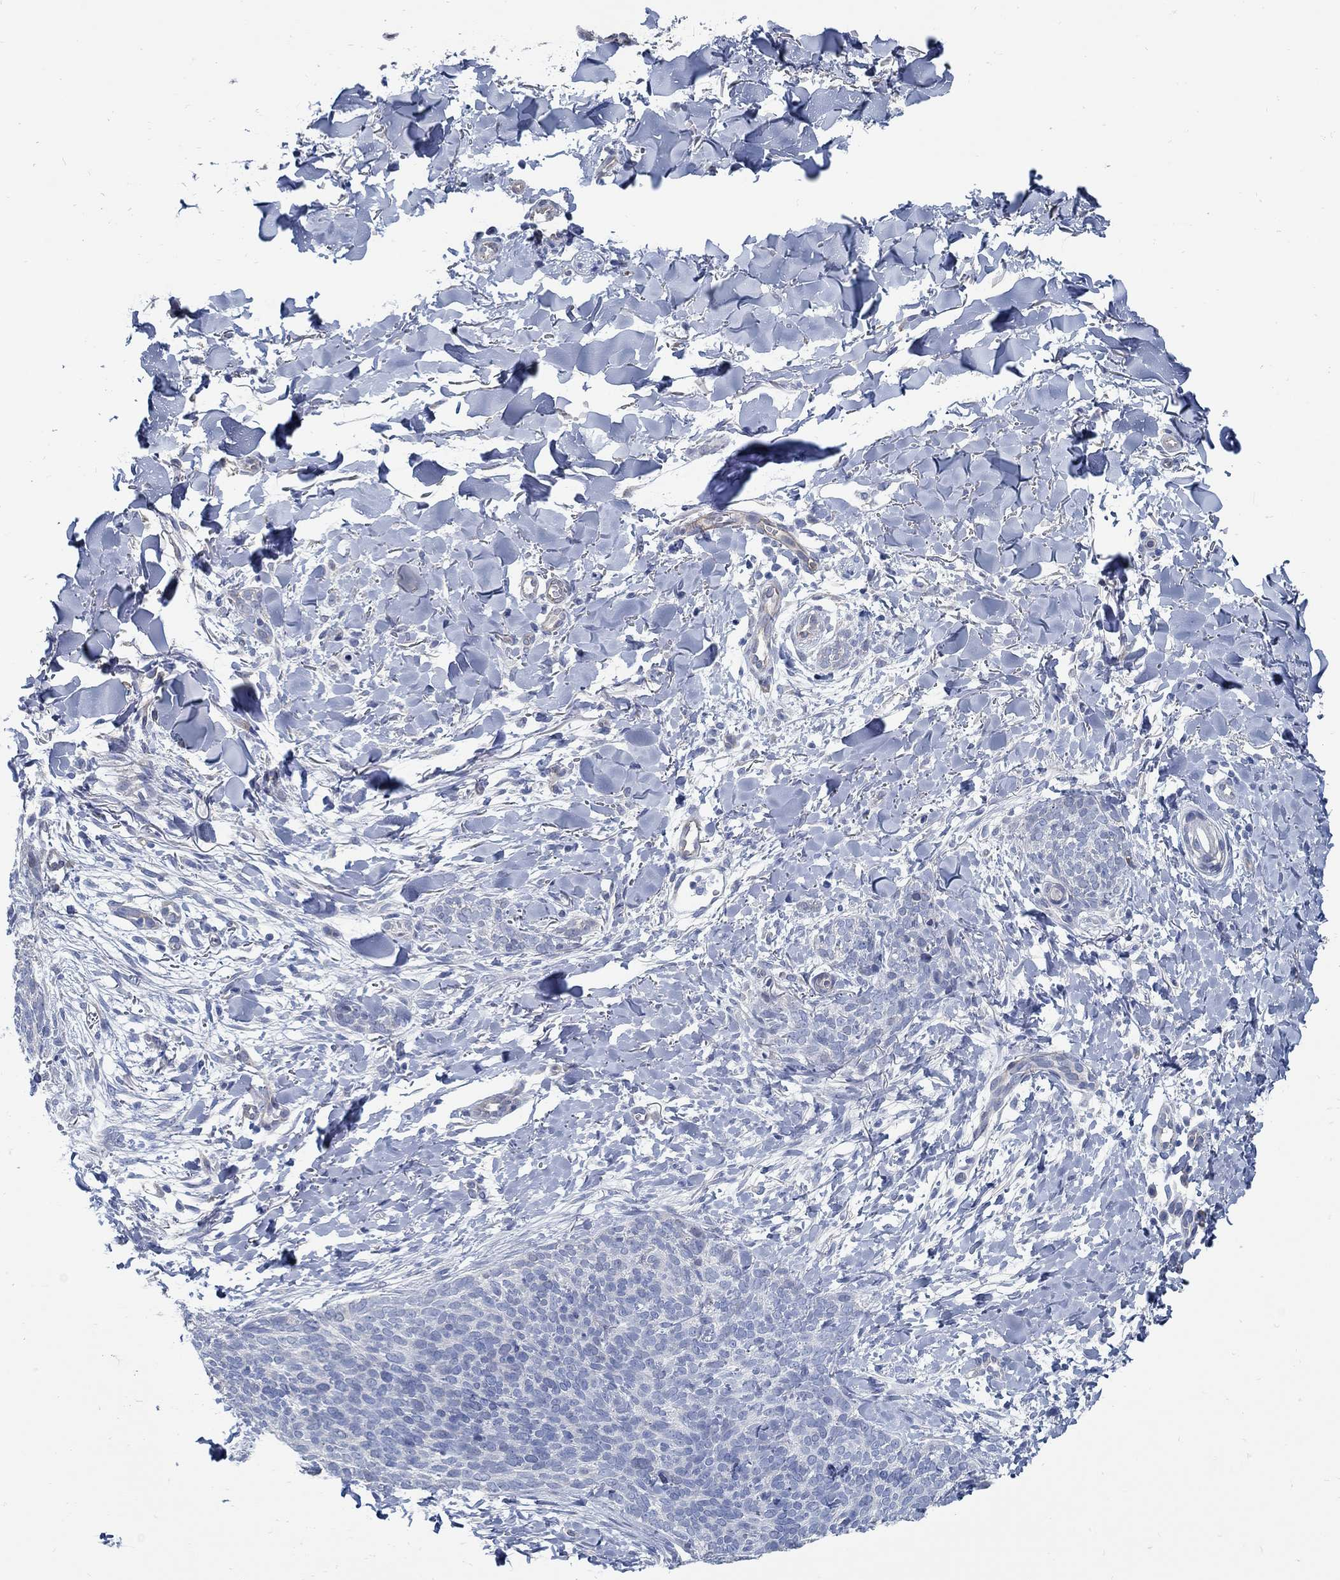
{"staining": {"intensity": "negative", "quantity": "none", "location": "none"}, "tissue": "skin cancer", "cell_type": "Tumor cells", "image_type": "cancer", "snomed": [{"axis": "morphology", "description": "Basal cell carcinoma"}, {"axis": "topography", "description": "Skin"}], "caption": "IHC image of human basal cell carcinoma (skin) stained for a protein (brown), which shows no staining in tumor cells.", "gene": "C15orf39", "patient": {"sex": "male", "age": 64}}